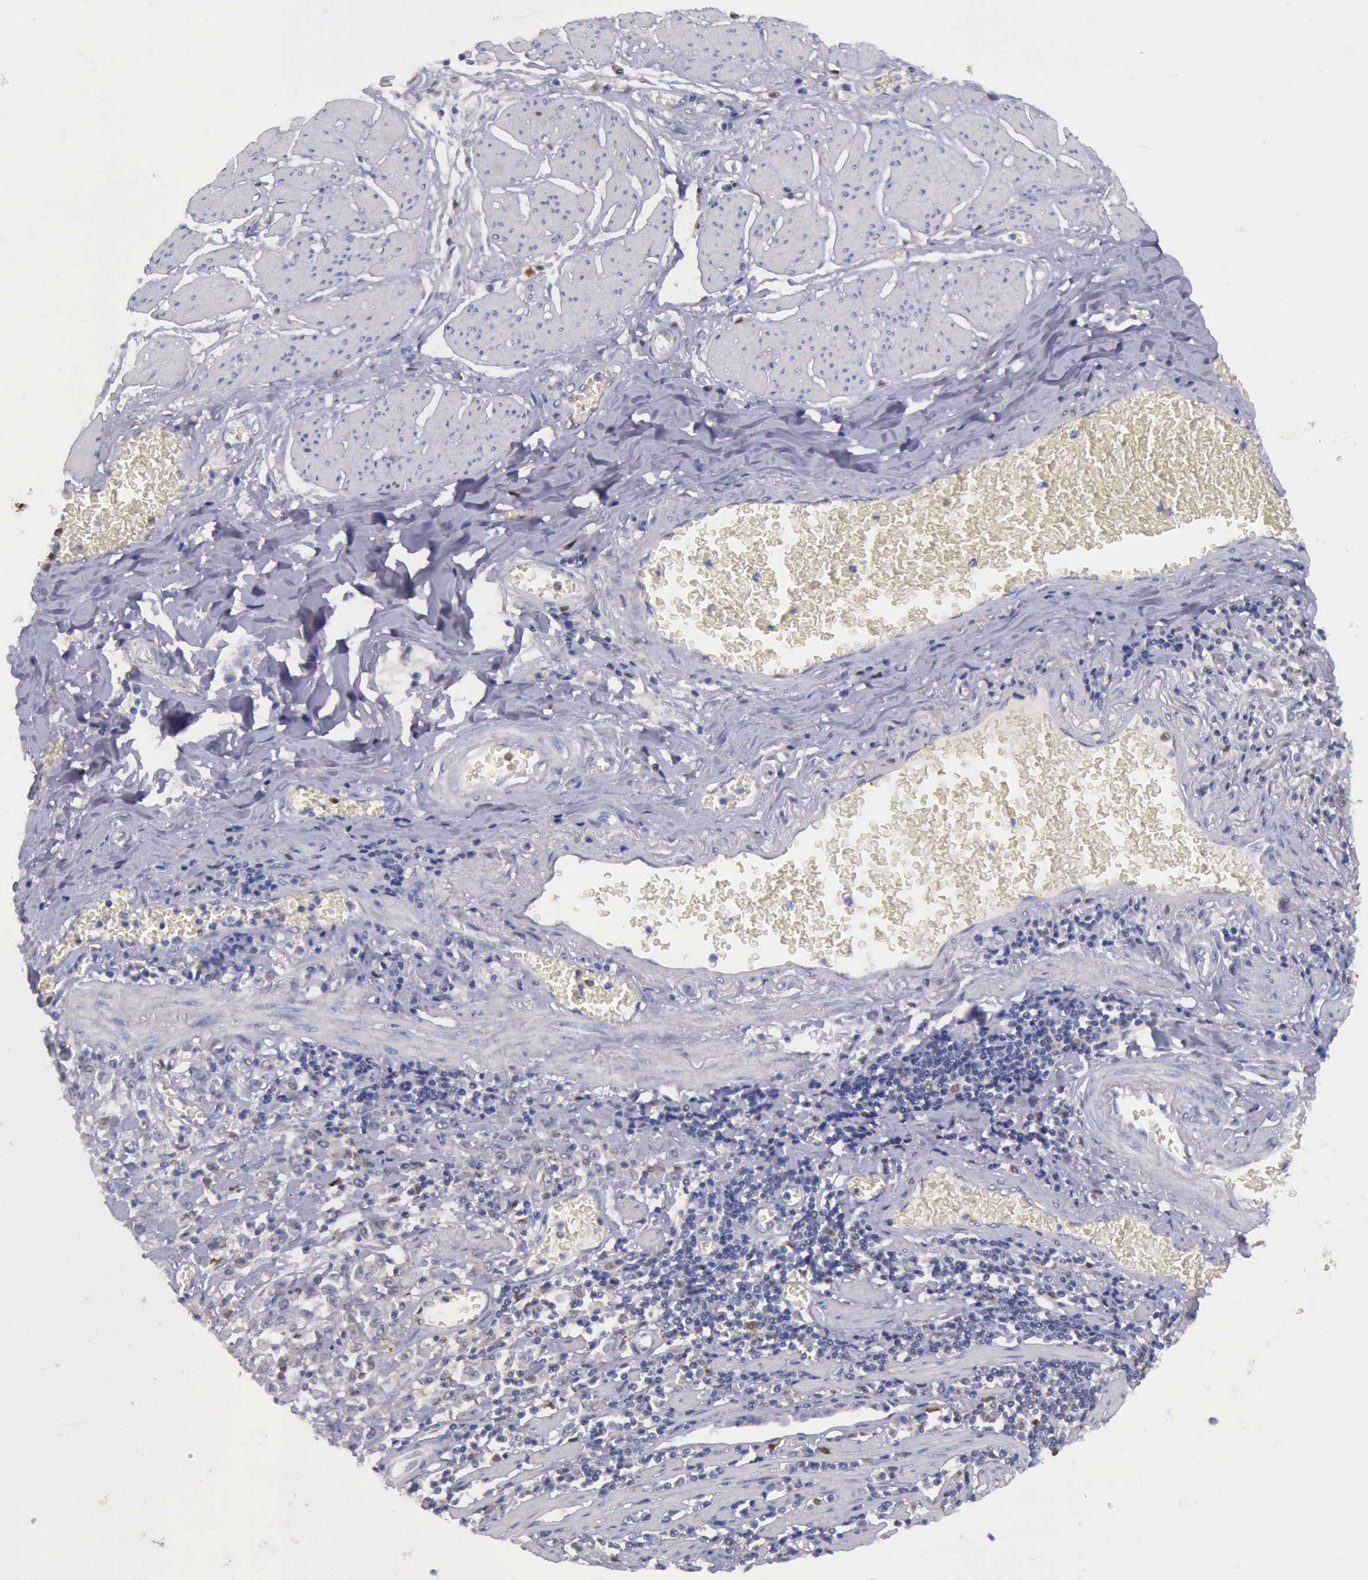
{"staining": {"intensity": "negative", "quantity": "none", "location": "none"}, "tissue": "stomach cancer", "cell_type": "Tumor cells", "image_type": "cancer", "snomed": [{"axis": "morphology", "description": "Adenocarcinoma, NOS"}, {"axis": "topography", "description": "Stomach"}], "caption": "DAB (3,3'-diaminobenzidine) immunohistochemical staining of human stomach cancer exhibits no significant staining in tumor cells.", "gene": "TYMP", "patient": {"sex": "male", "age": 72}}